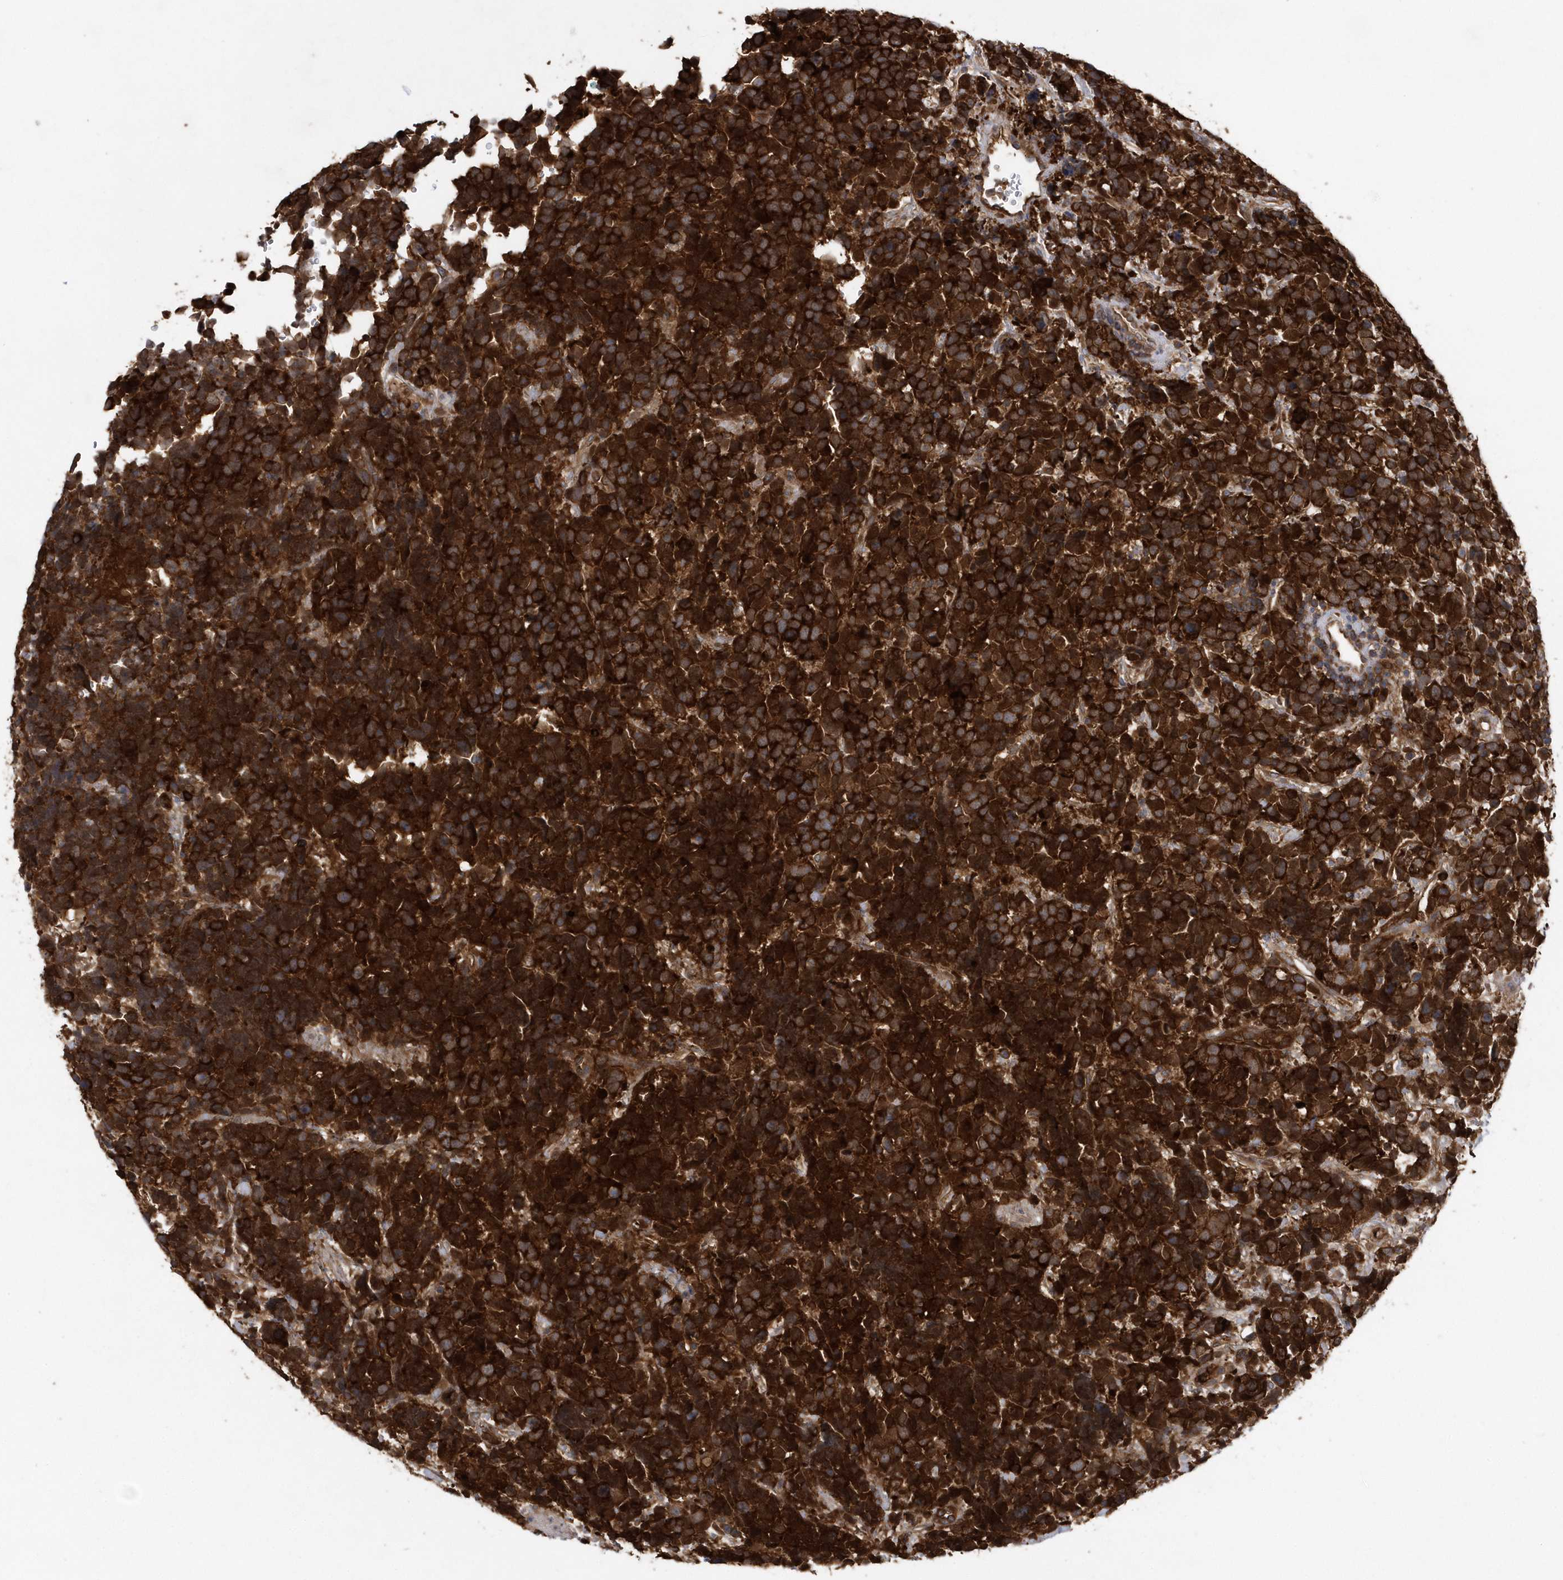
{"staining": {"intensity": "strong", "quantity": ">75%", "location": "cytoplasmic/membranous"}, "tissue": "urothelial cancer", "cell_type": "Tumor cells", "image_type": "cancer", "snomed": [{"axis": "morphology", "description": "Urothelial carcinoma, High grade"}, {"axis": "topography", "description": "Urinary bladder"}], "caption": "IHC histopathology image of urothelial cancer stained for a protein (brown), which reveals high levels of strong cytoplasmic/membranous expression in approximately >75% of tumor cells.", "gene": "PAICS", "patient": {"sex": "female", "age": 82}}